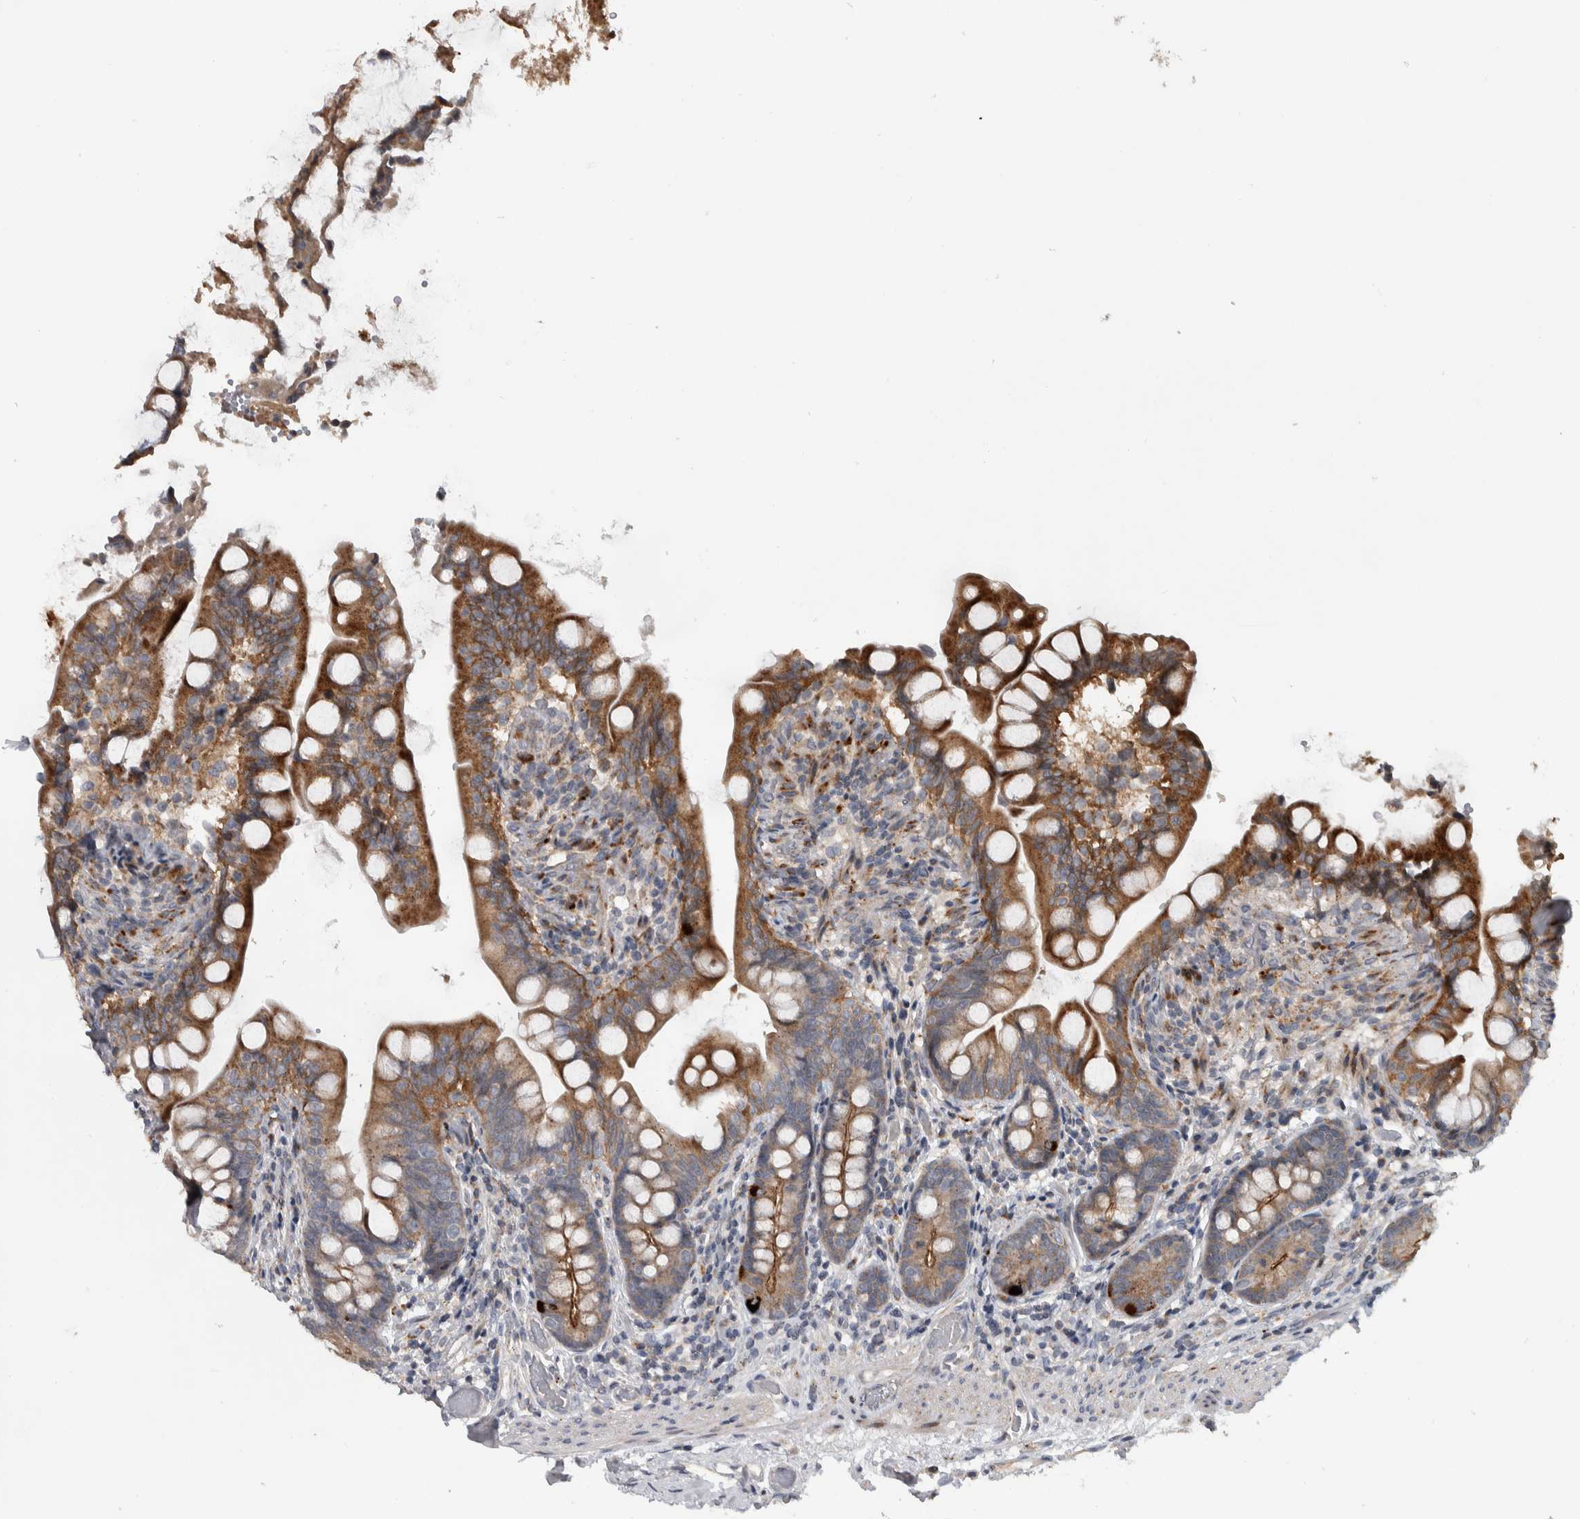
{"staining": {"intensity": "strong", "quantity": ">75%", "location": "cytoplasmic/membranous"}, "tissue": "small intestine", "cell_type": "Glandular cells", "image_type": "normal", "snomed": [{"axis": "morphology", "description": "Normal tissue, NOS"}, {"axis": "topography", "description": "Small intestine"}], "caption": "A high amount of strong cytoplasmic/membranous positivity is seen in about >75% of glandular cells in normal small intestine. The protein of interest is shown in brown color, while the nuclei are stained blue.", "gene": "FAM83G", "patient": {"sex": "female", "age": 56}}